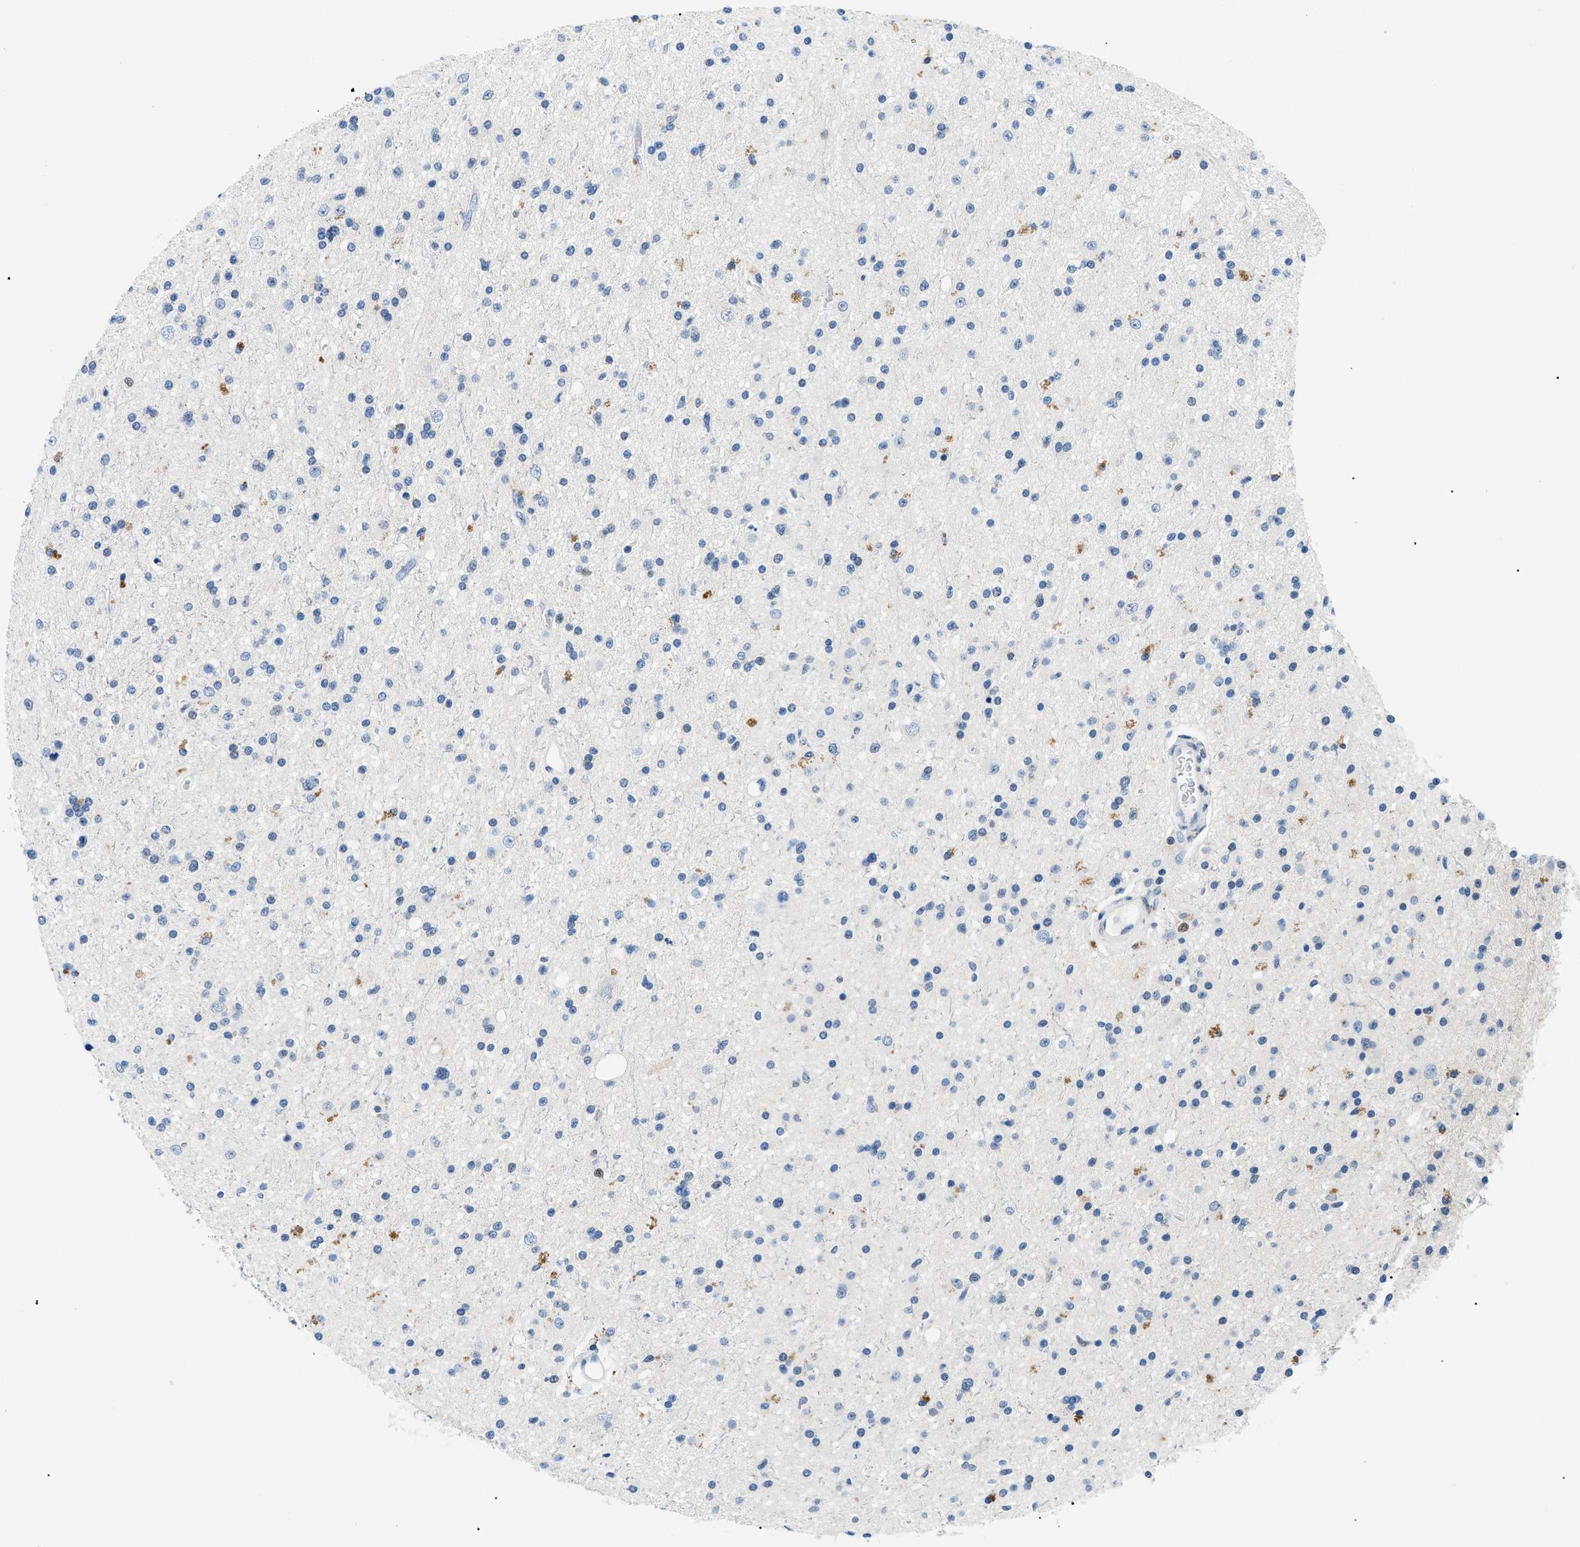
{"staining": {"intensity": "negative", "quantity": "none", "location": "none"}, "tissue": "glioma", "cell_type": "Tumor cells", "image_type": "cancer", "snomed": [{"axis": "morphology", "description": "Glioma, malignant, High grade"}, {"axis": "topography", "description": "Brain"}], "caption": "DAB (3,3'-diaminobenzidine) immunohistochemical staining of glioma shows no significant staining in tumor cells.", "gene": "SMARCC1", "patient": {"sex": "male", "age": 33}}